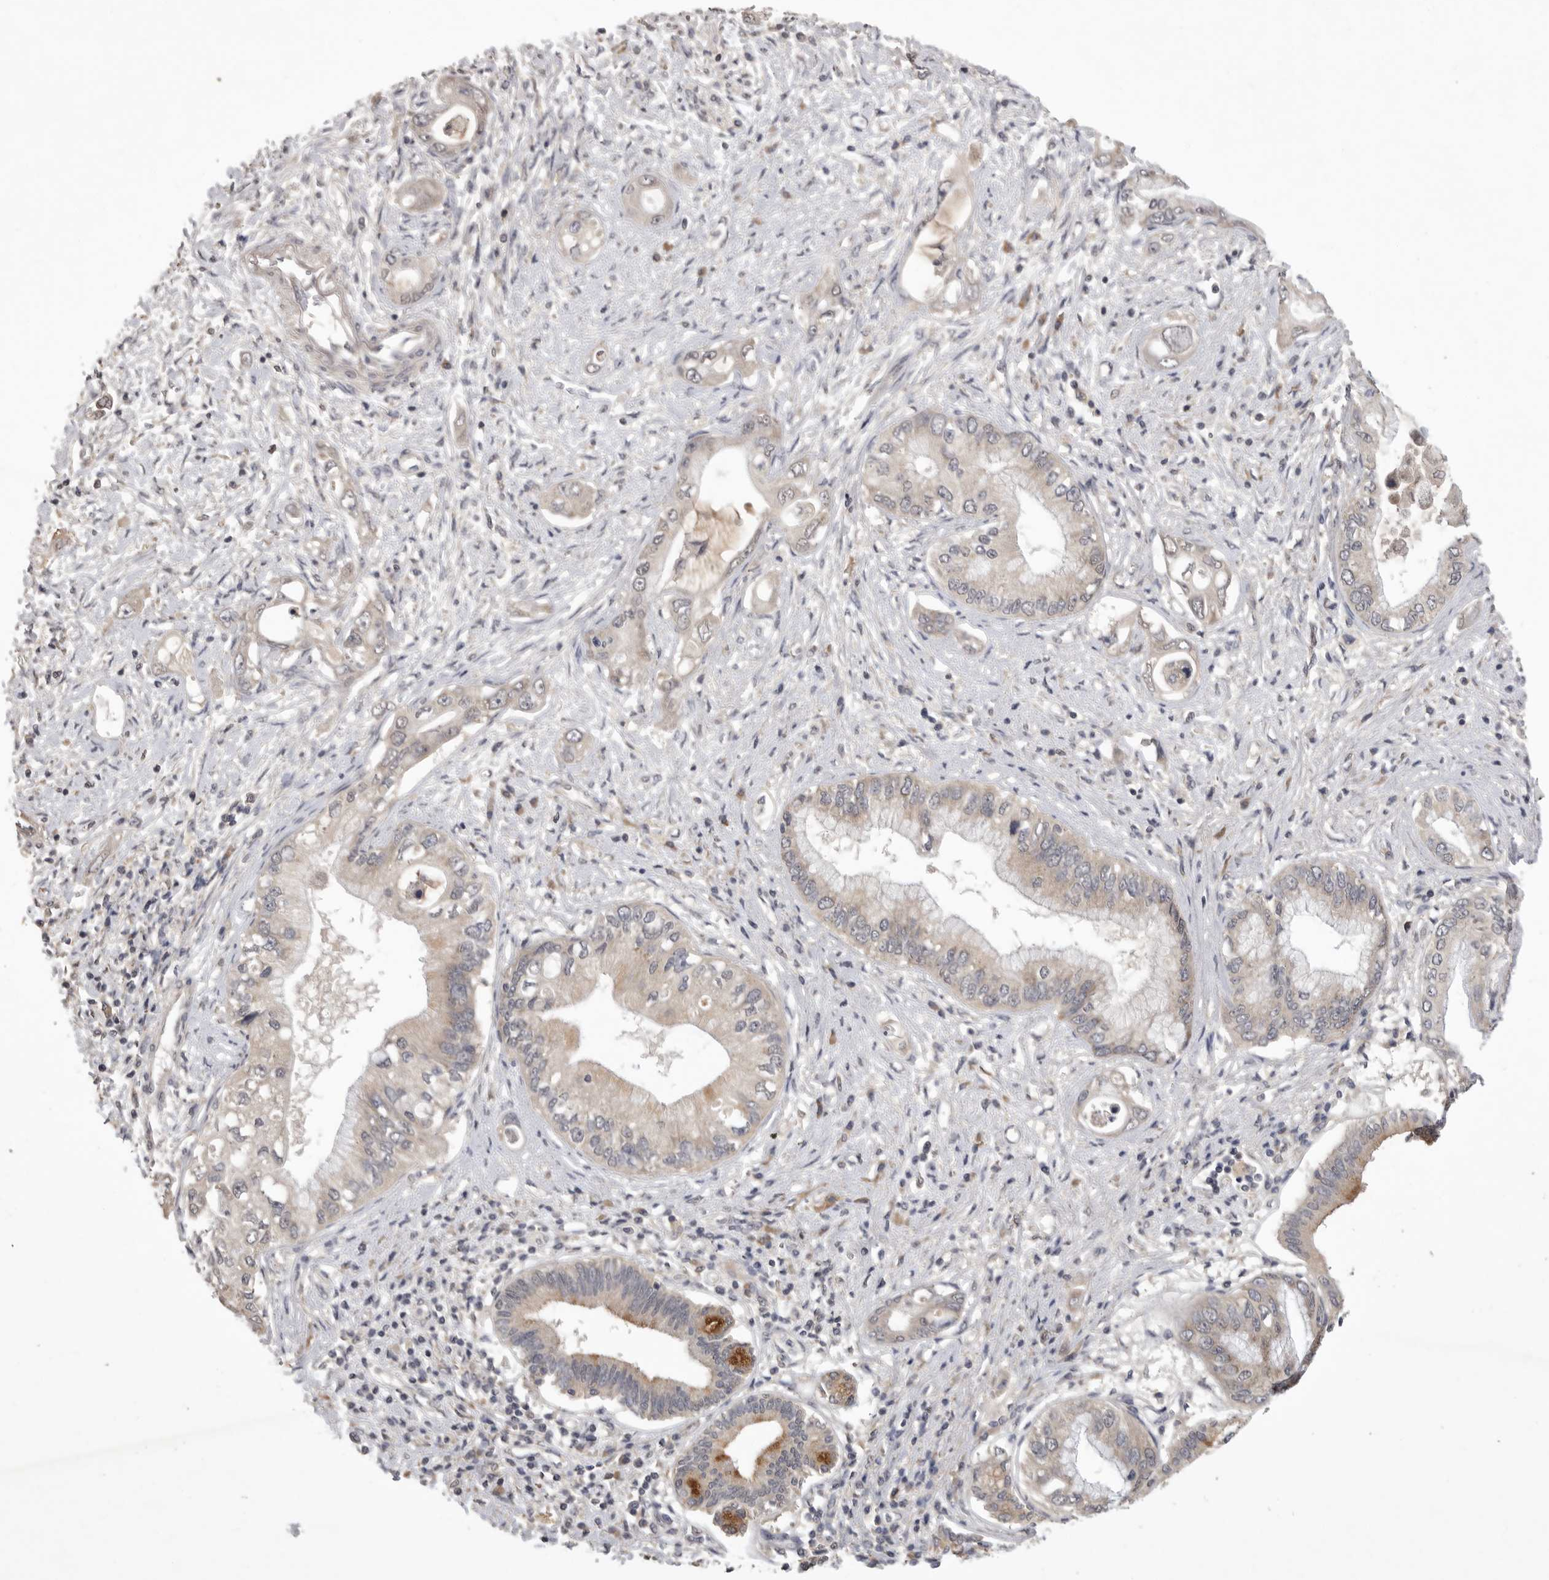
{"staining": {"intensity": "weak", "quantity": "25%-75%", "location": "cytoplasmic/membranous"}, "tissue": "pancreatic cancer", "cell_type": "Tumor cells", "image_type": "cancer", "snomed": [{"axis": "morphology", "description": "Inflammation, NOS"}, {"axis": "morphology", "description": "Adenocarcinoma, NOS"}, {"axis": "topography", "description": "Pancreas"}], "caption": "The micrograph exhibits immunohistochemical staining of adenocarcinoma (pancreatic). There is weak cytoplasmic/membranous positivity is seen in approximately 25%-75% of tumor cells. Using DAB (3,3'-diaminobenzidine) (brown) and hematoxylin (blue) stains, captured at high magnification using brightfield microscopy.", "gene": "ZNF114", "patient": {"sex": "female", "age": 56}}